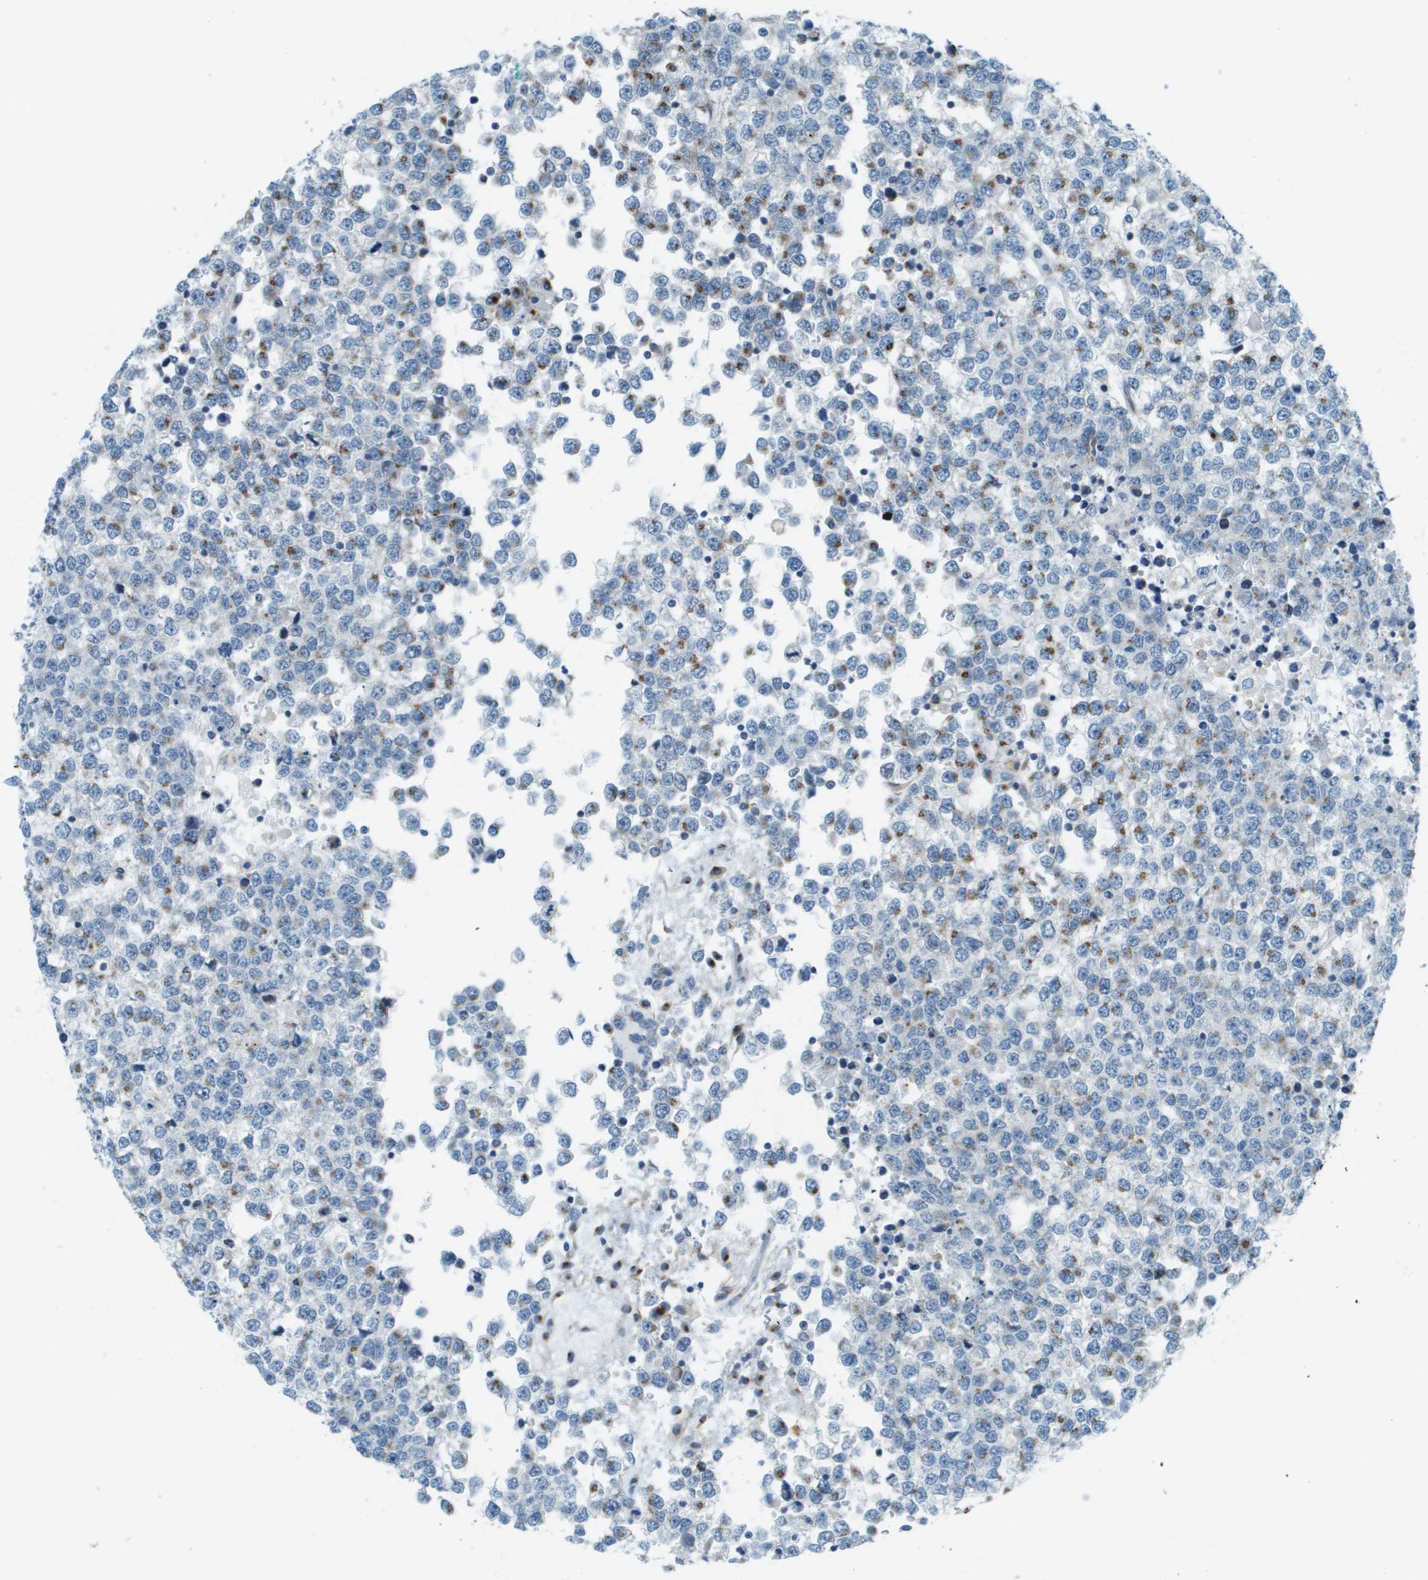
{"staining": {"intensity": "moderate", "quantity": ">75%", "location": "cytoplasmic/membranous"}, "tissue": "testis cancer", "cell_type": "Tumor cells", "image_type": "cancer", "snomed": [{"axis": "morphology", "description": "Seminoma, NOS"}, {"axis": "topography", "description": "Testis"}], "caption": "Testis cancer (seminoma) stained with a brown dye reveals moderate cytoplasmic/membranous positive staining in approximately >75% of tumor cells.", "gene": "ACBD3", "patient": {"sex": "male", "age": 65}}